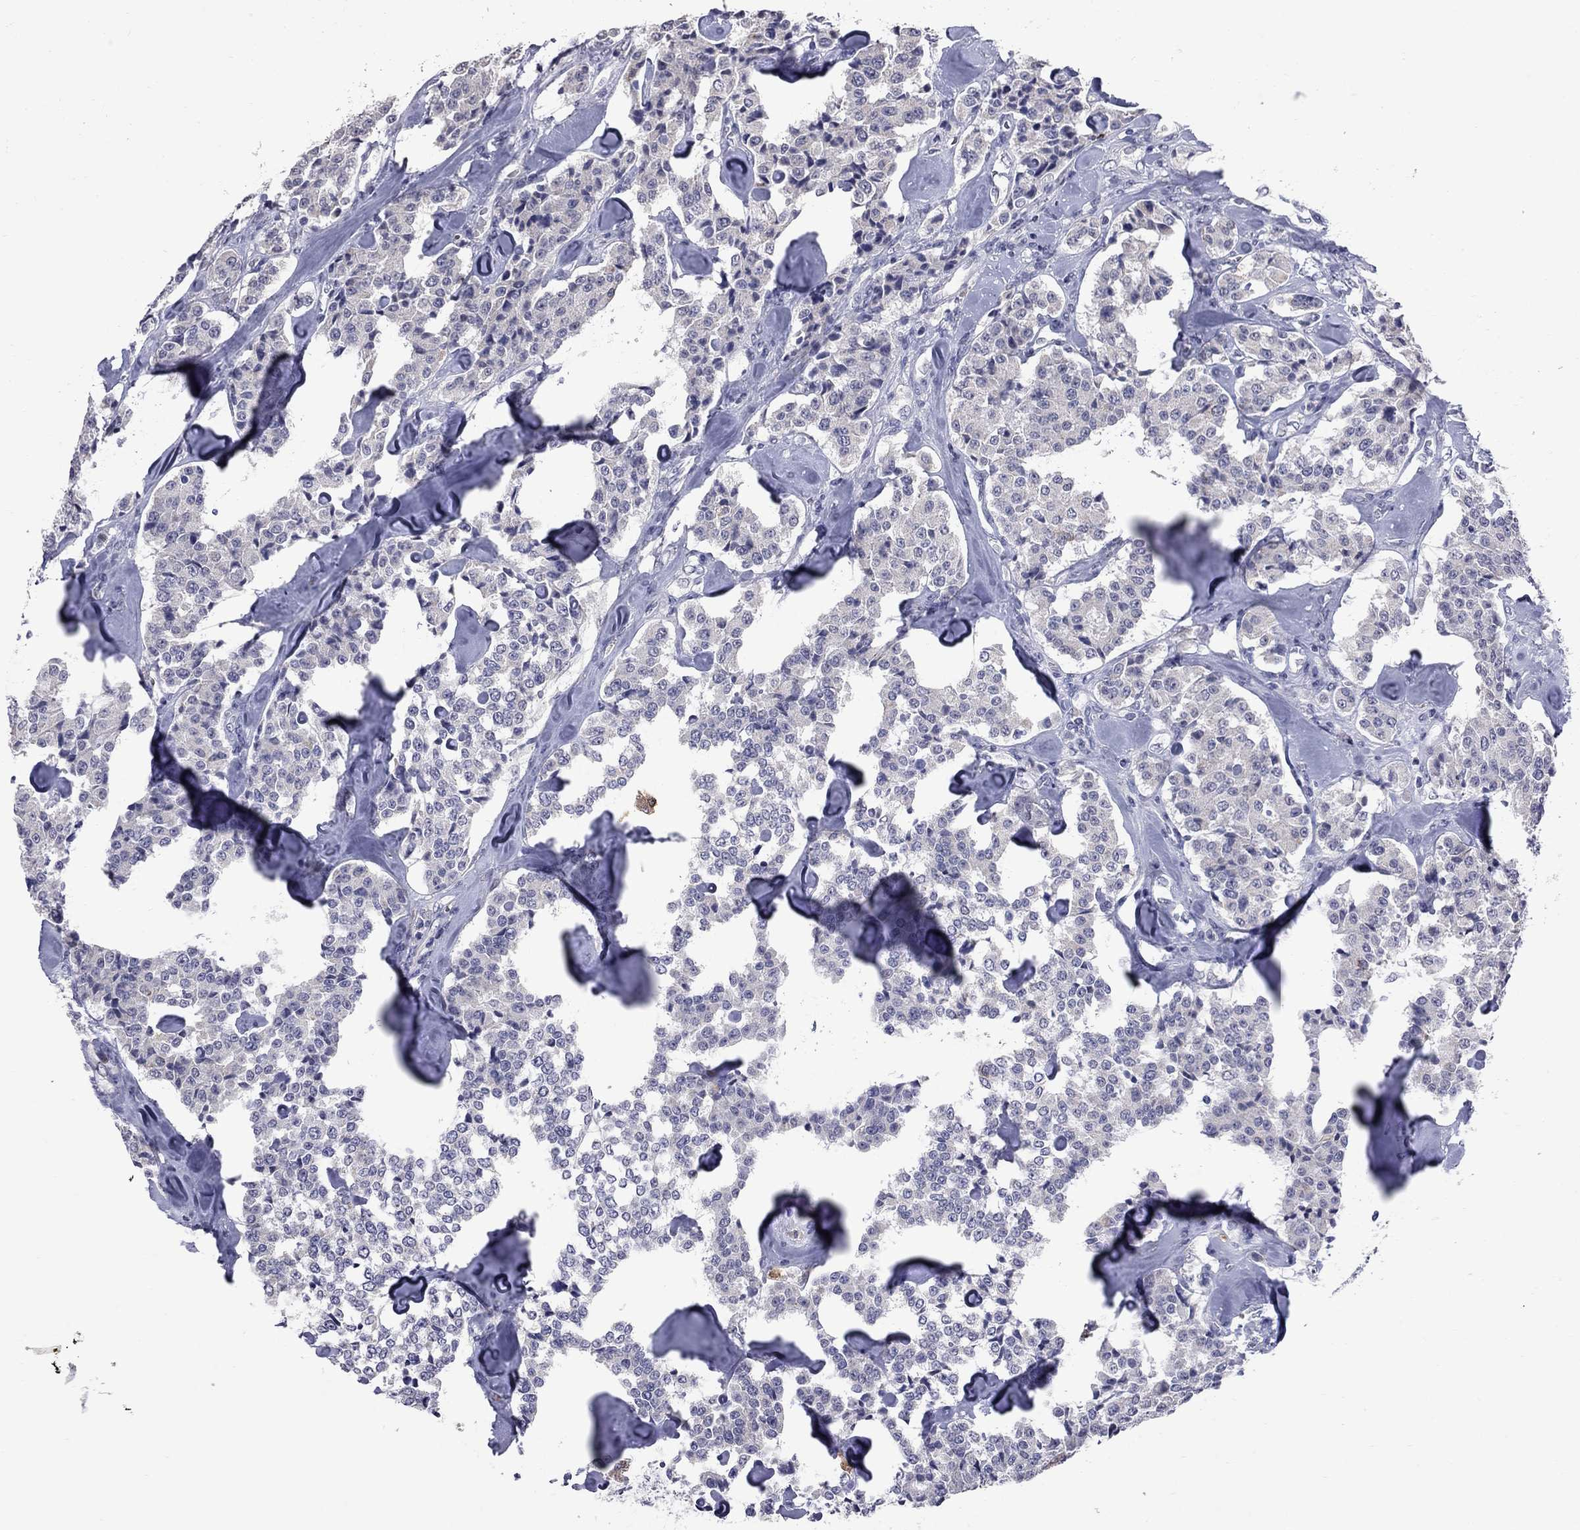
{"staining": {"intensity": "moderate", "quantity": "<25%", "location": "cytoplasmic/membranous"}, "tissue": "carcinoid", "cell_type": "Tumor cells", "image_type": "cancer", "snomed": [{"axis": "morphology", "description": "Carcinoid, malignant, NOS"}, {"axis": "topography", "description": "Pancreas"}], "caption": "Carcinoid tissue reveals moderate cytoplasmic/membranous staining in approximately <25% of tumor cells", "gene": "HTR4", "patient": {"sex": "male", "age": 41}}